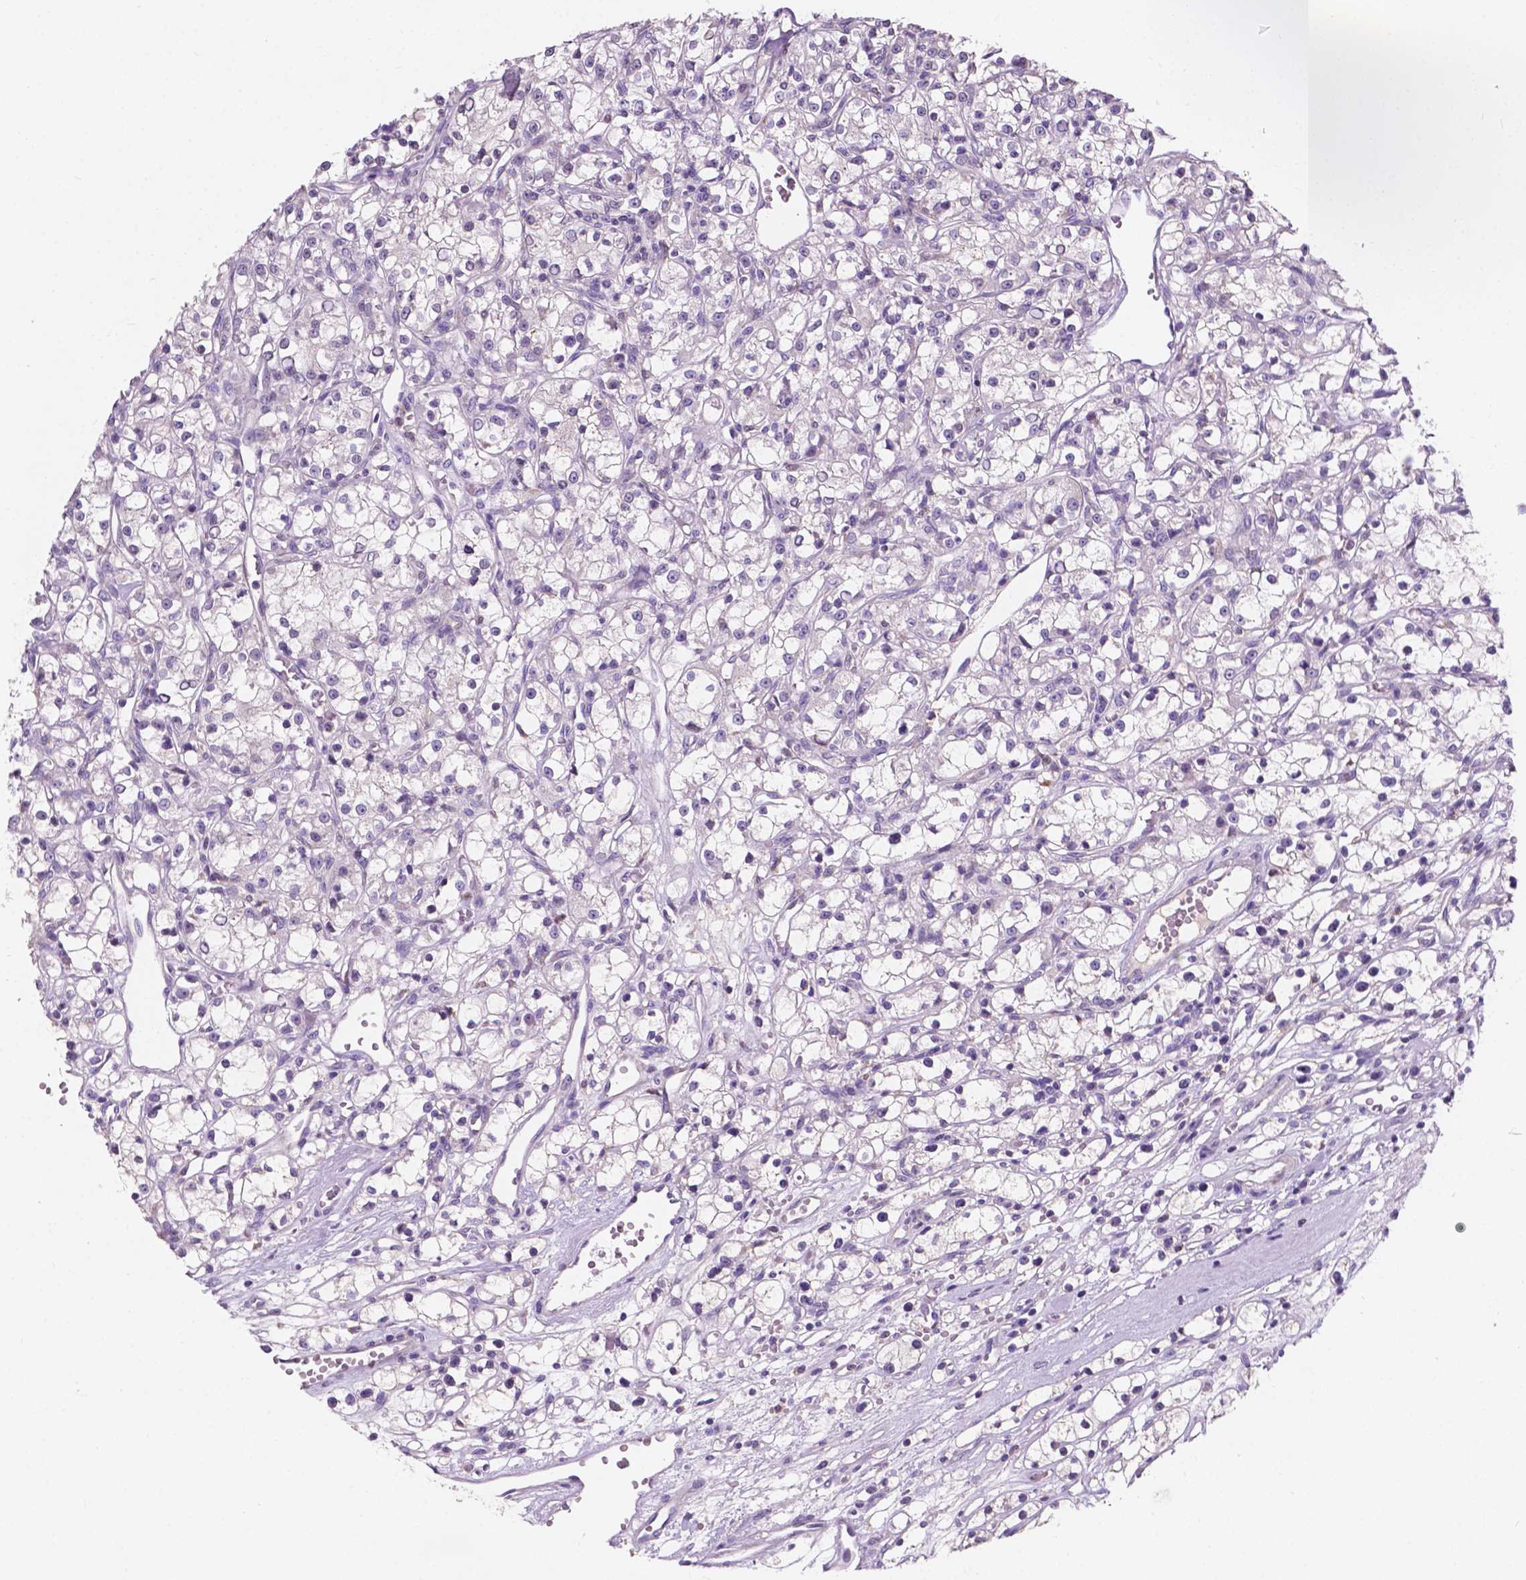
{"staining": {"intensity": "negative", "quantity": "none", "location": "none"}, "tissue": "renal cancer", "cell_type": "Tumor cells", "image_type": "cancer", "snomed": [{"axis": "morphology", "description": "Adenocarcinoma, NOS"}, {"axis": "topography", "description": "Kidney"}], "caption": "IHC image of neoplastic tissue: renal adenocarcinoma stained with DAB (3,3'-diaminobenzidine) exhibits no significant protein positivity in tumor cells.", "gene": "IREB2", "patient": {"sex": "female", "age": 59}}